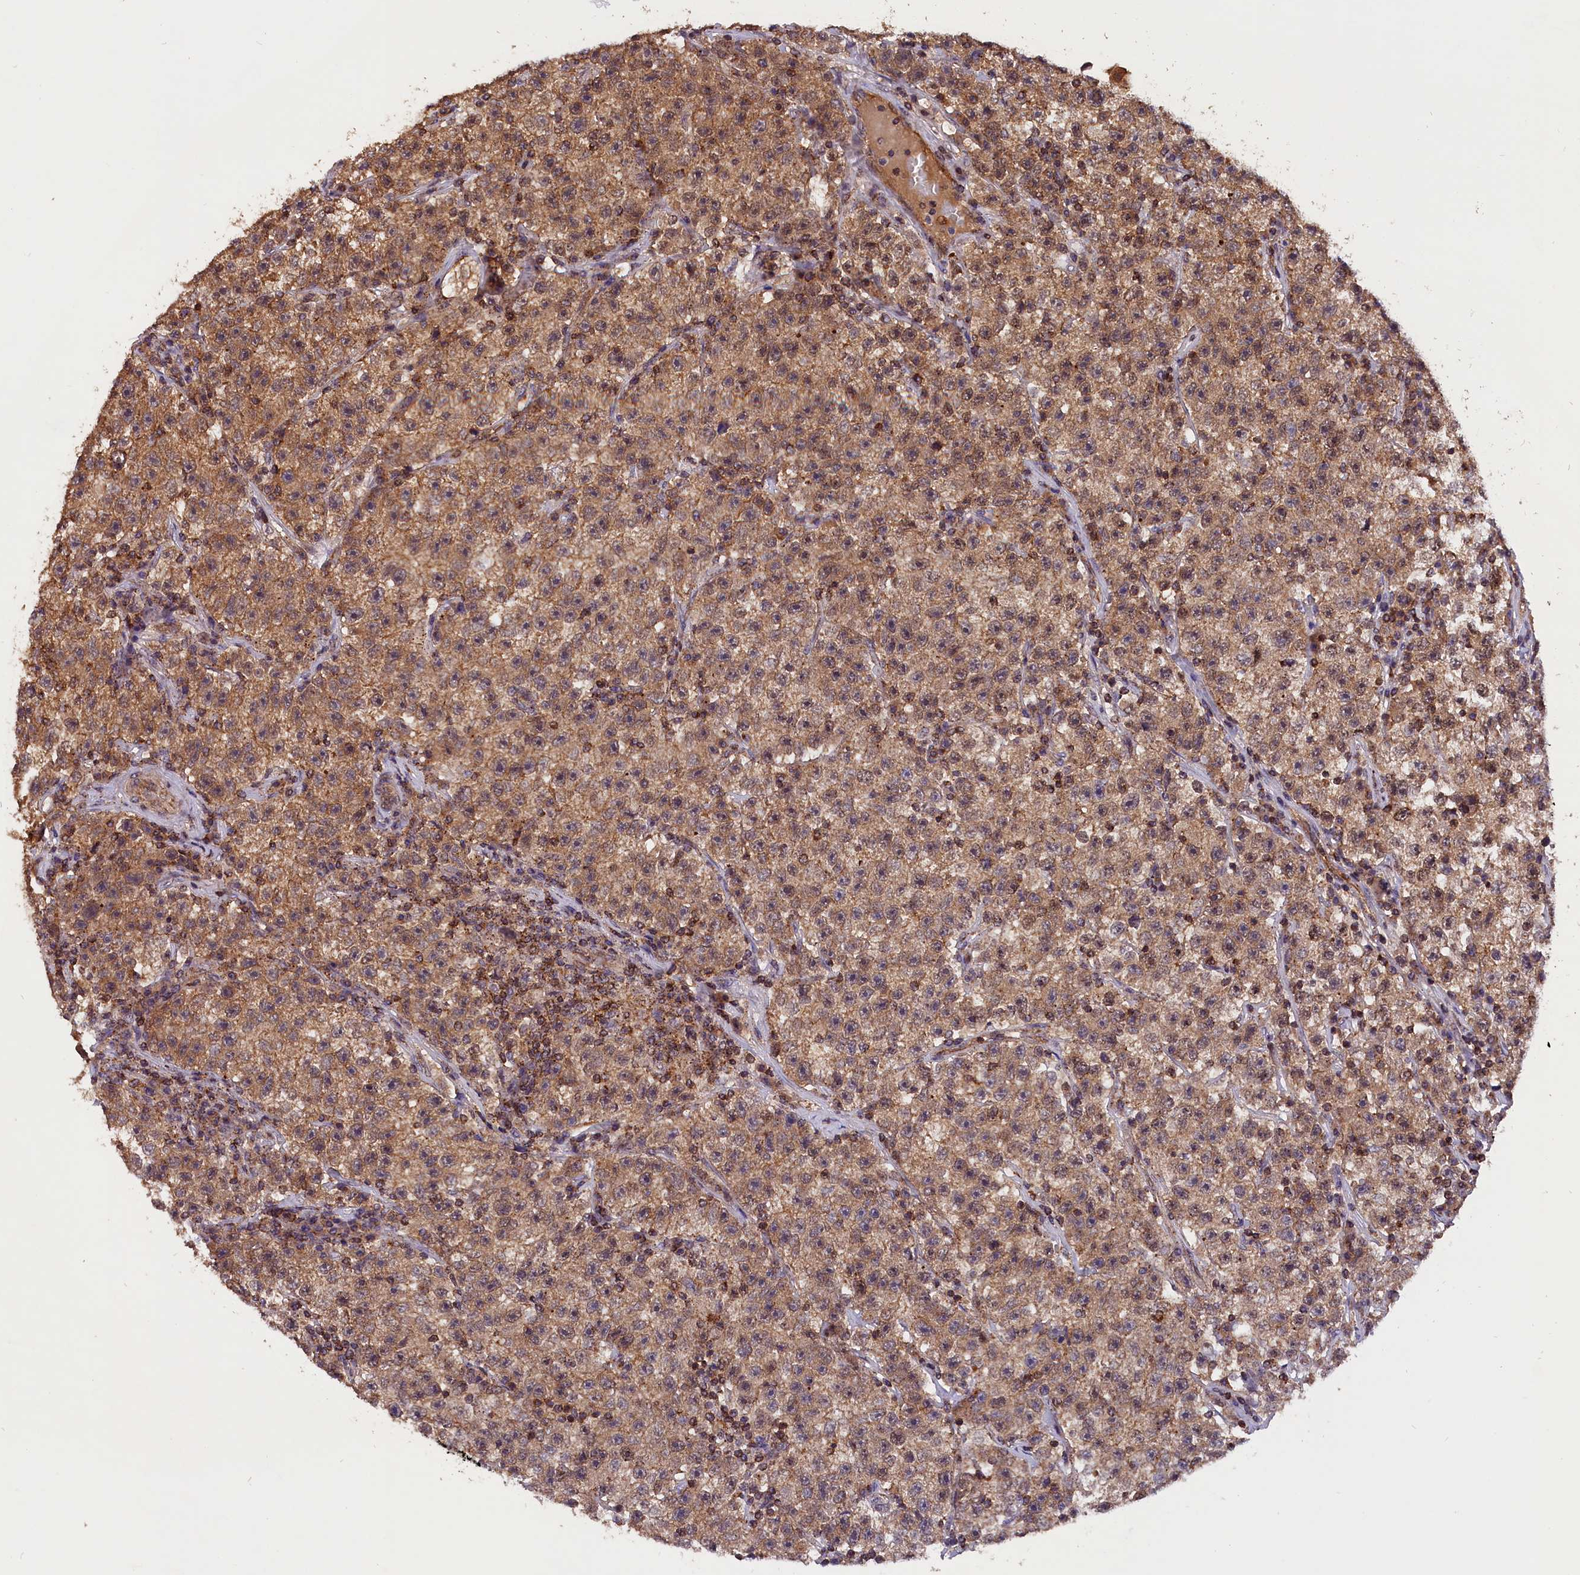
{"staining": {"intensity": "moderate", "quantity": ">75%", "location": "cytoplasmic/membranous"}, "tissue": "testis cancer", "cell_type": "Tumor cells", "image_type": "cancer", "snomed": [{"axis": "morphology", "description": "Seminoma, NOS"}, {"axis": "topography", "description": "Testis"}], "caption": "This is an image of IHC staining of testis seminoma, which shows moderate staining in the cytoplasmic/membranous of tumor cells.", "gene": "IST1", "patient": {"sex": "male", "age": 22}}